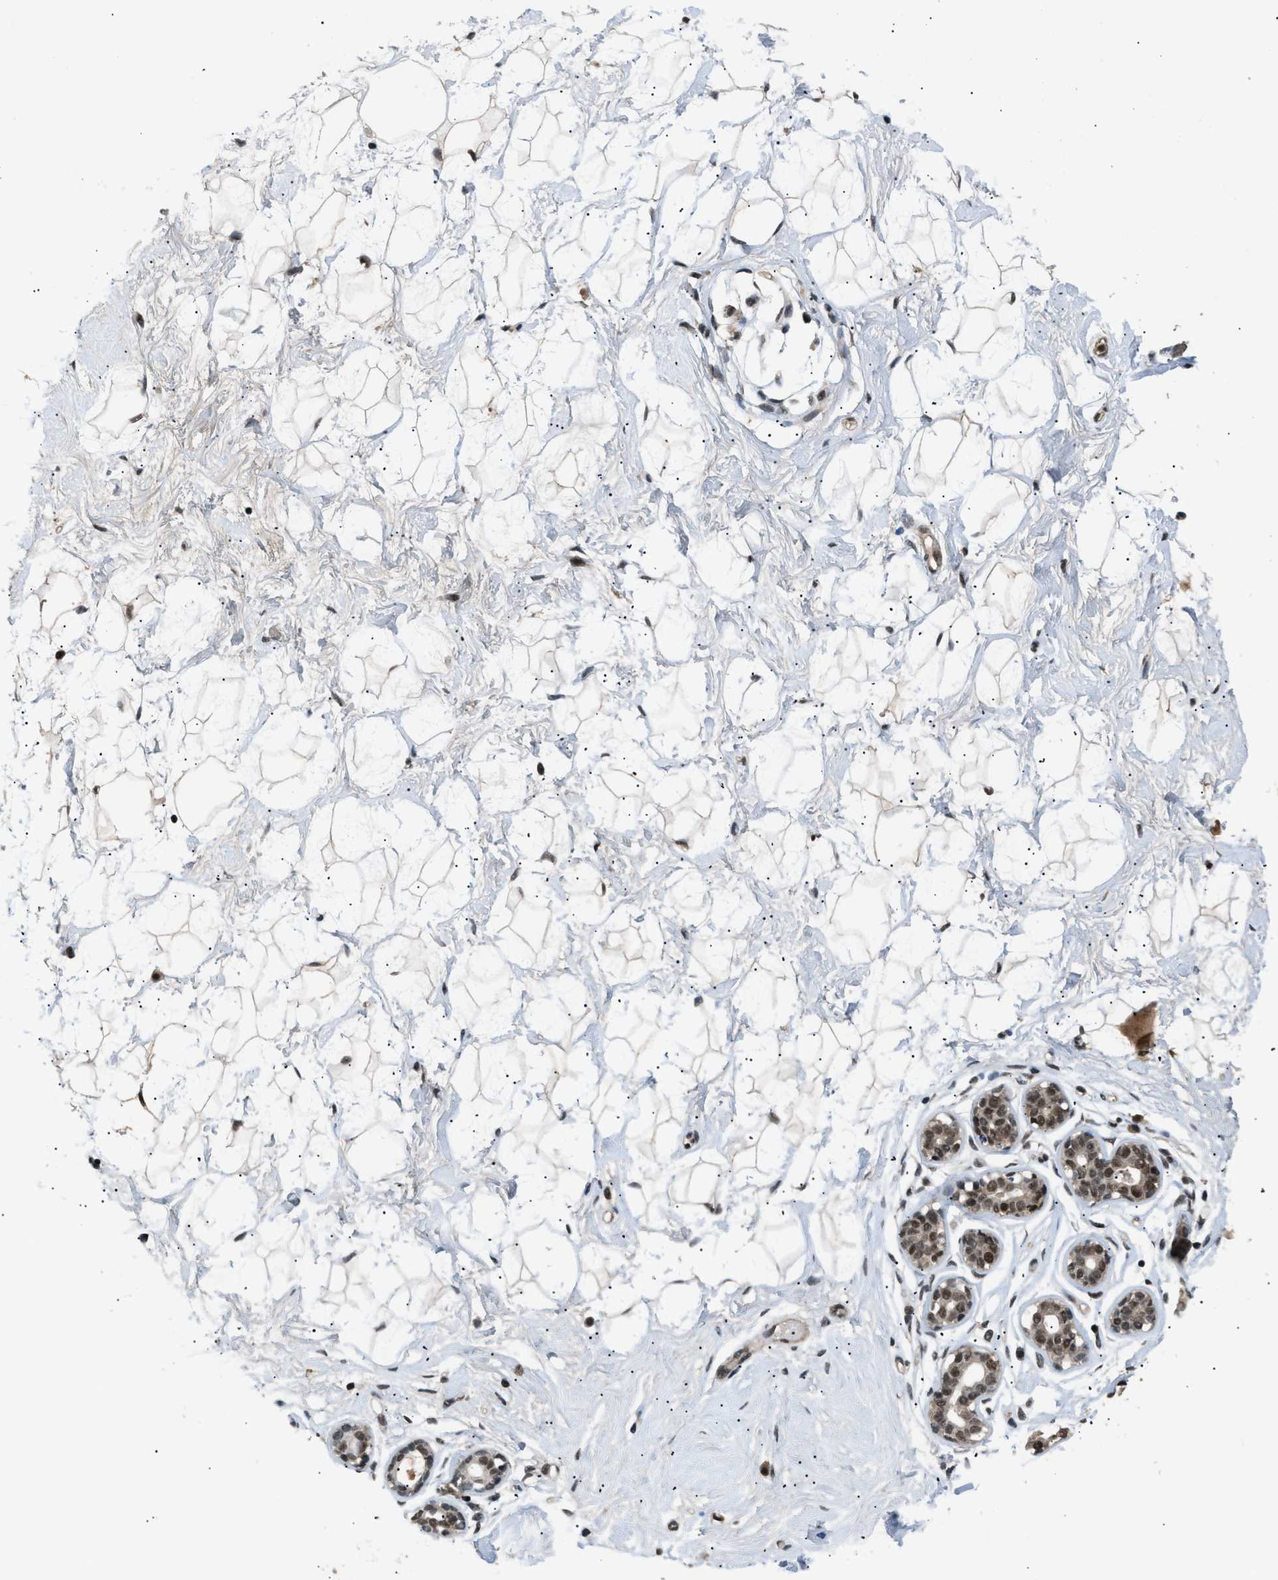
{"staining": {"intensity": "moderate", "quantity": ">75%", "location": "cytoplasmic/membranous,nuclear"}, "tissue": "breast", "cell_type": "Adipocytes", "image_type": "normal", "snomed": [{"axis": "morphology", "description": "Normal tissue, NOS"}, {"axis": "topography", "description": "Breast"}], "caption": "Moderate cytoplasmic/membranous,nuclear positivity for a protein is seen in about >75% of adipocytes of unremarkable breast using immunohistochemistry (IHC).", "gene": "RBM5", "patient": {"sex": "female", "age": 23}}